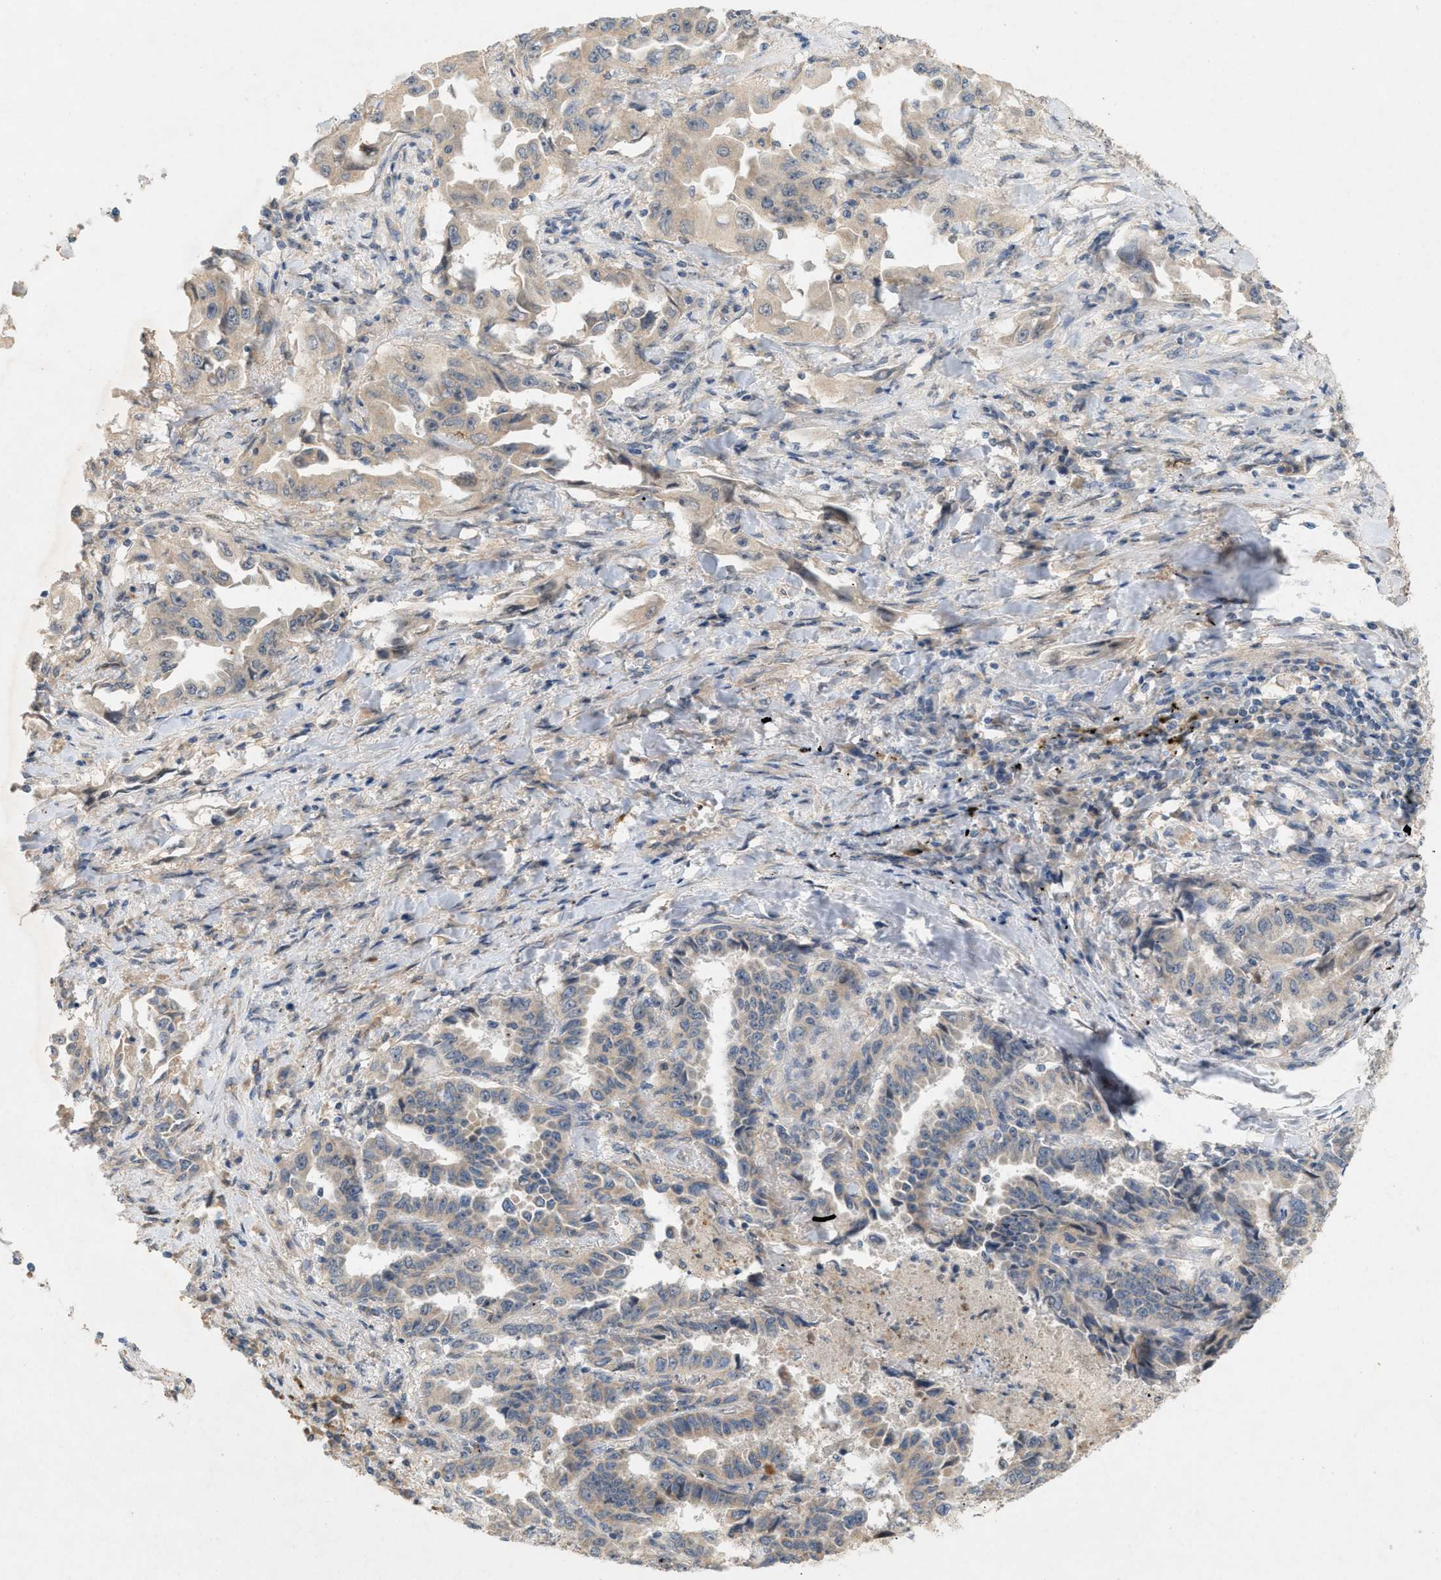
{"staining": {"intensity": "negative", "quantity": "none", "location": "none"}, "tissue": "lung cancer", "cell_type": "Tumor cells", "image_type": "cancer", "snomed": [{"axis": "morphology", "description": "Adenocarcinoma, NOS"}, {"axis": "topography", "description": "Lung"}], "caption": "Protein analysis of lung adenocarcinoma shows no significant staining in tumor cells. (DAB immunohistochemistry (IHC) with hematoxylin counter stain).", "gene": "DCAF7", "patient": {"sex": "female", "age": 51}}